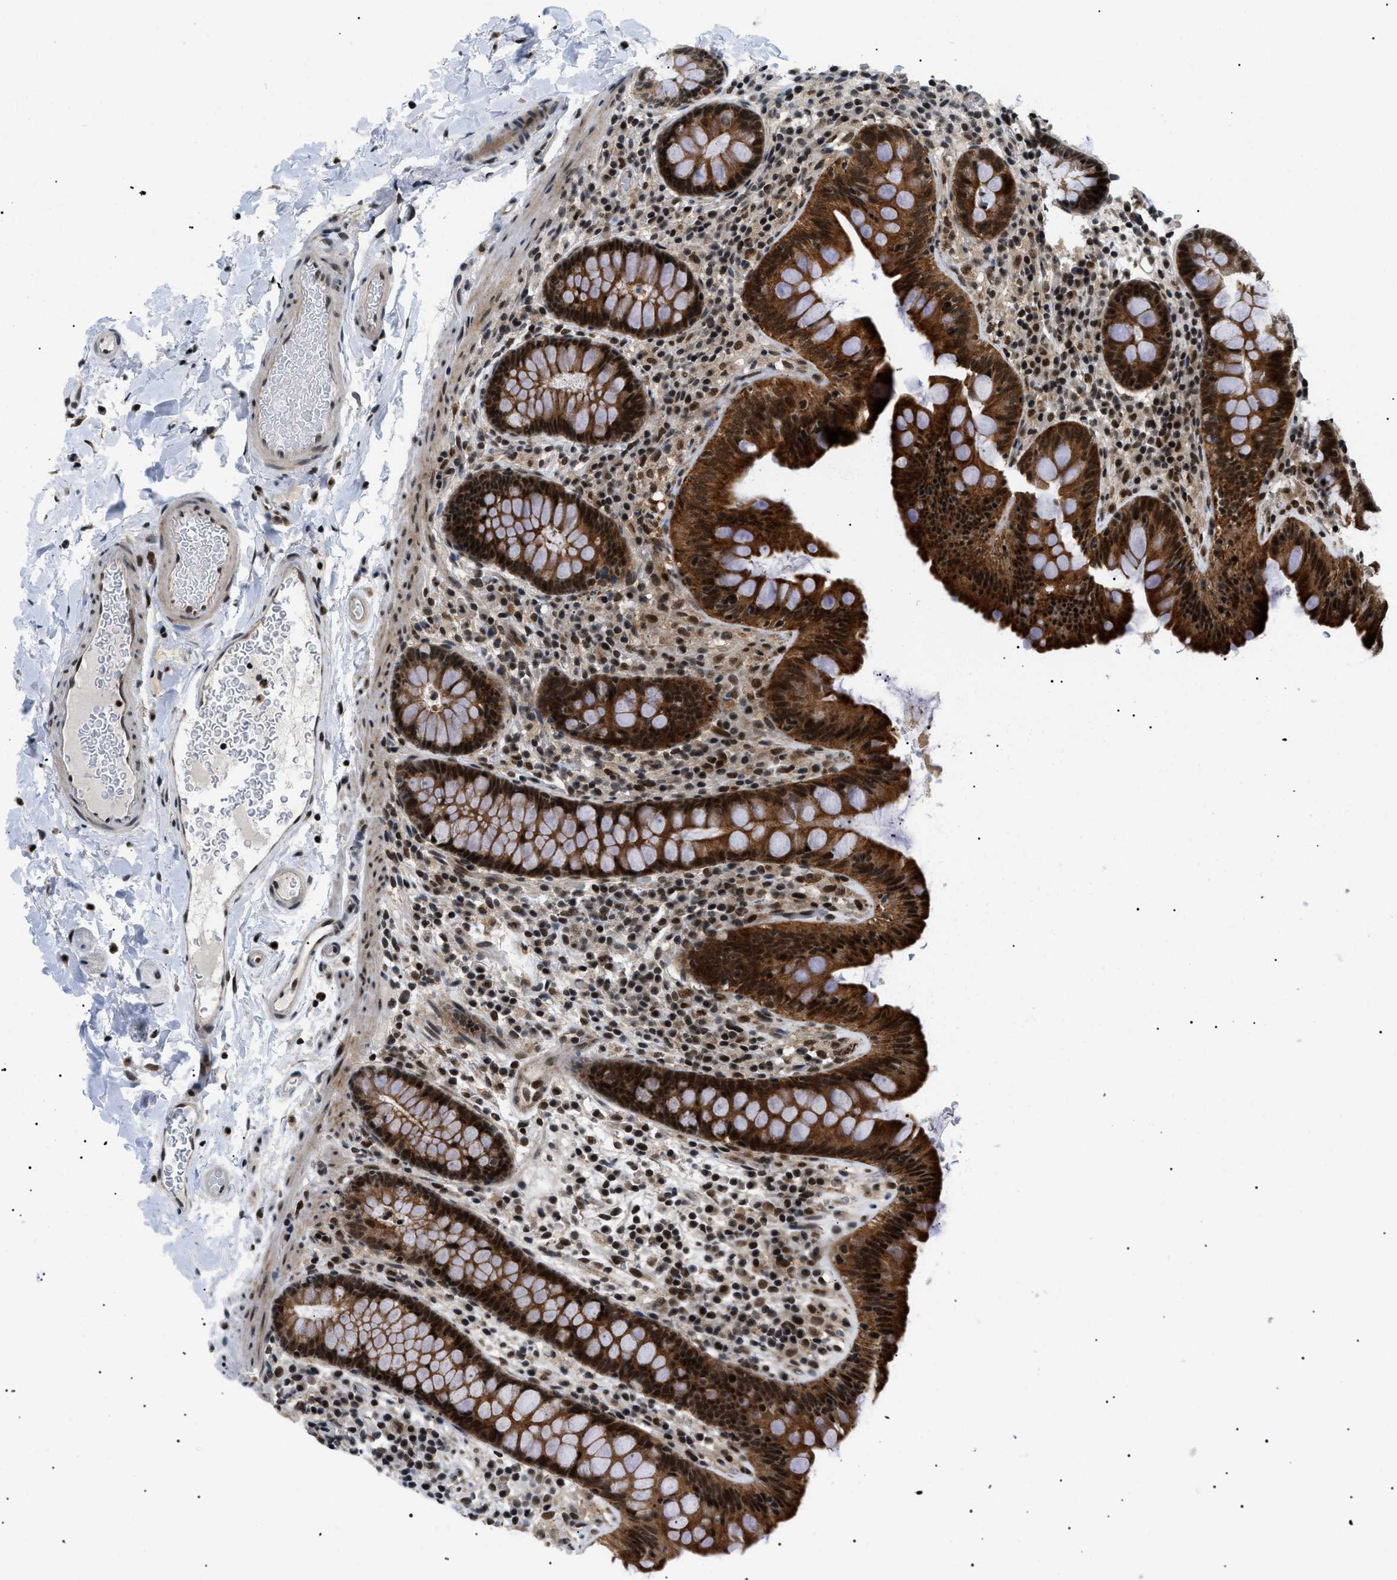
{"staining": {"intensity": "moderate", "quantity": ">75%", "location": "cytoplasmic/membranous,nuclear"}, "tissue": "colon", "cell_type": "Endothelial cells", "image_type": "normal", "snomed": [{"axis": "morphology", "description": "Normal tissue, NOS"}, {"axis": "topography", "description": "Colon"}], "caption": "The micrograph exhibits immunohistochemical staining of unremarkable colon. There is moderate cytoplasmic/membranous,nuclear staining is identified in about >75% of endothelial cells. The protein is stained brown, and the nuclei are stained in blue (DAB (3,3'-diaminobenzidine) IHC with brightfield microscopy, high magnification).", "gene": "RBM15", "patient": {"sex": "female", "age": 80}}